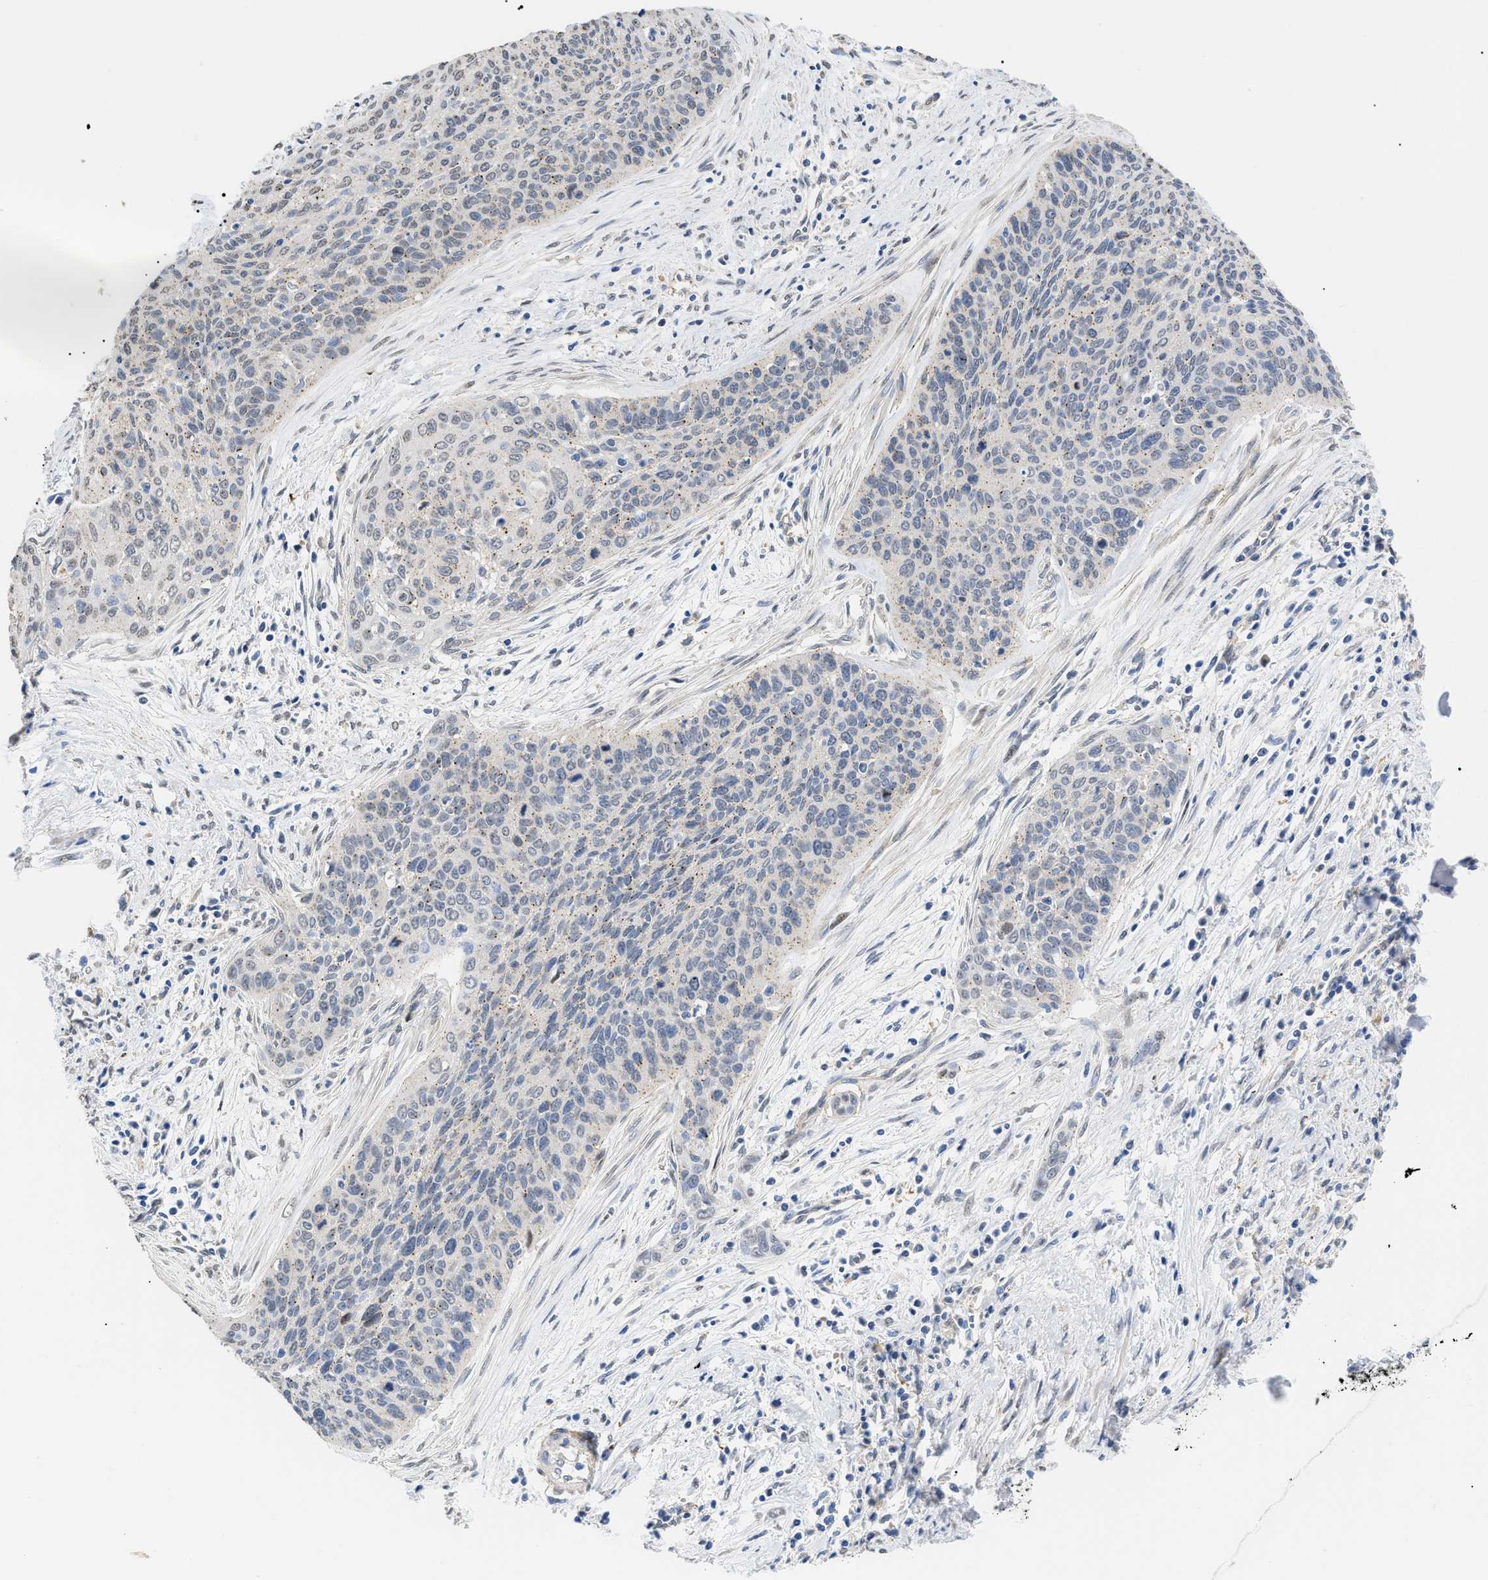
{"staining": {"intensity": "negative", "quantity": "none", "location": "none"}, "tissue": "cervical cancer", "cell_type": "Tumor cells", "image_type": "cancer", "snomed": [{"axis": "morphology", "description": "Squamous cell carcinoma, NOS"}, {"axis": "topography", "description": "Cervix"}], "caption": "Immunohistochemistry (IHC) histopathology image of neoplastic tissue: human cervical cancer (squamous cell carcinoma) stained with DAB (3,3'-diaminobenzidine) exhibits no significant protein expression in tumor cells. (IHC, brightfield microscopy, high magnification).", "gene": "SFXN5", "patient": {"sex": "female", "age": 55}}